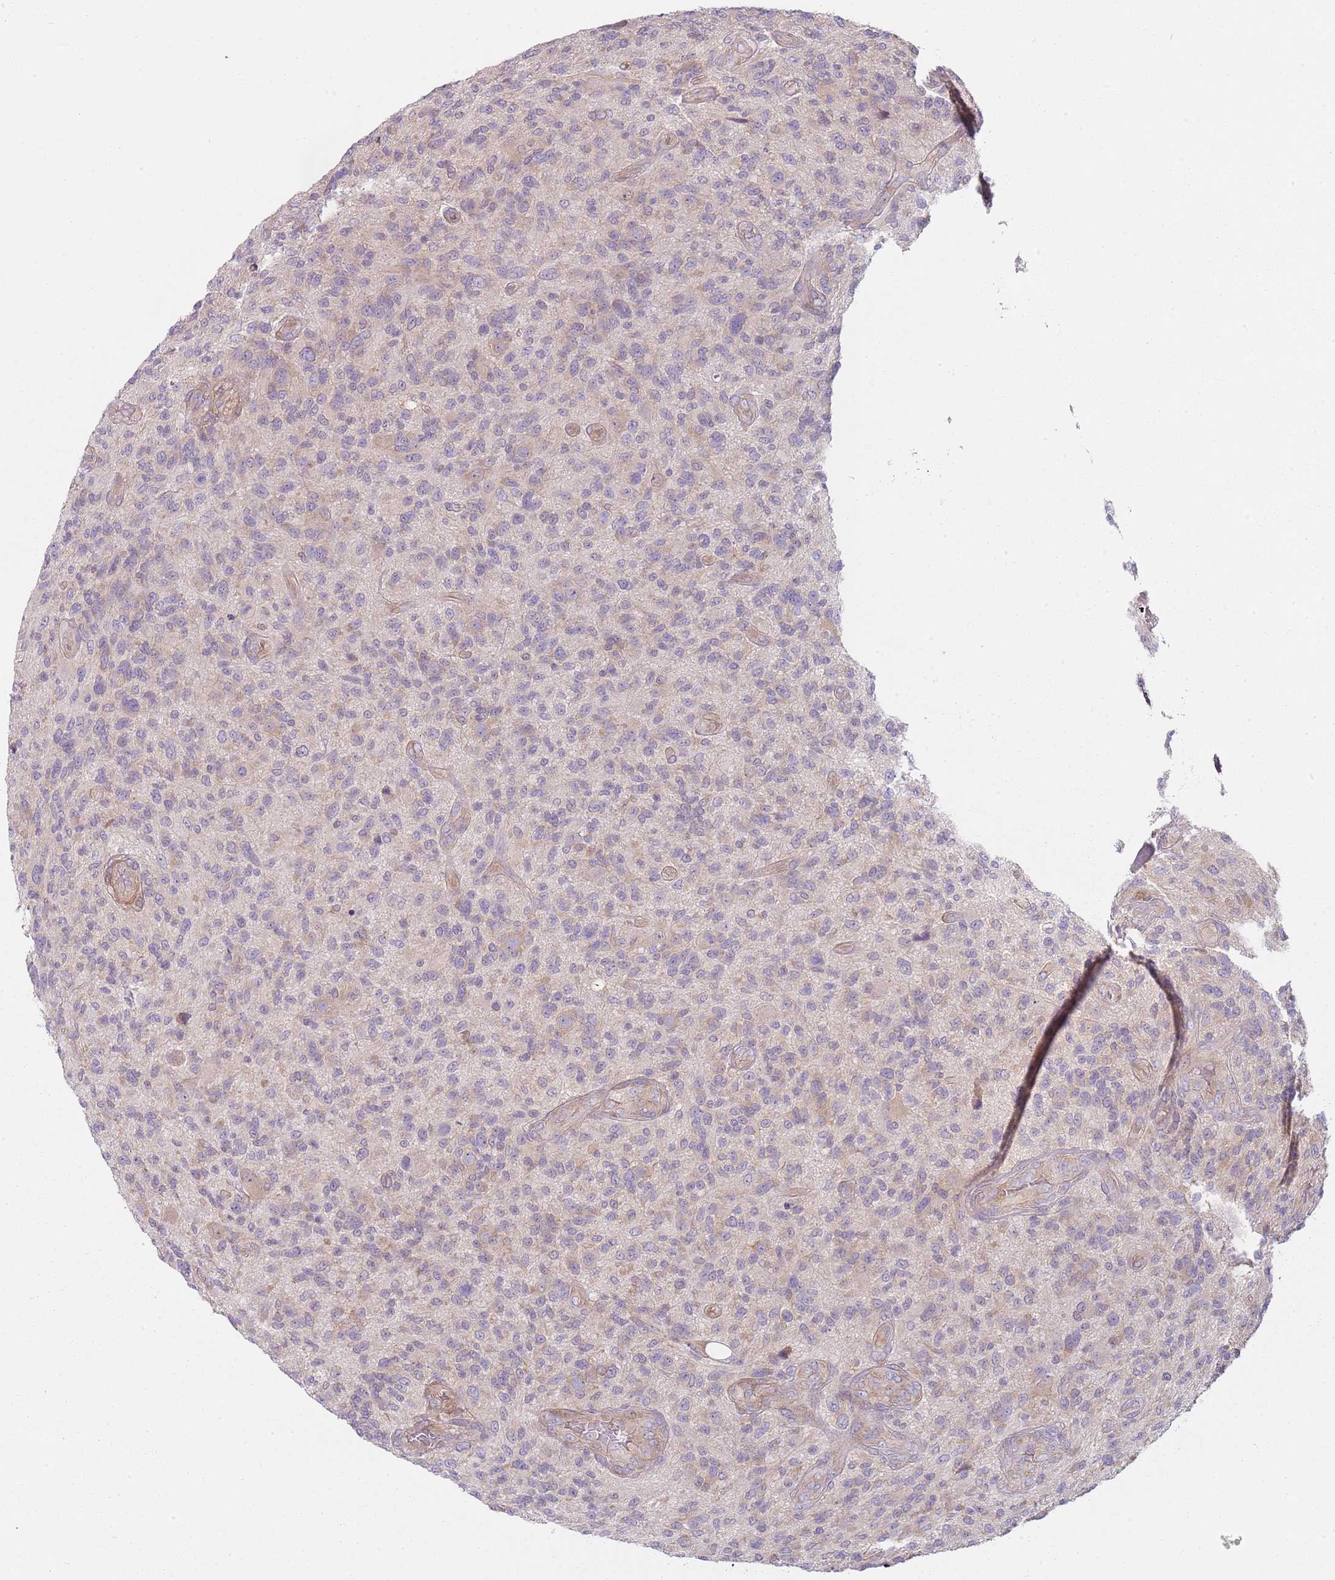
{"staining": {"intensity": "negative", "quantity": "none", "location": "none"}, "tissue": "glioma", "cell_type": "Tumor cells", "image_type": "cancer", "snomed": [{"axis": "morphology", "description": "Glioma, malignant, High grade"}, {"axis": "topography", "description": "Brain"}], "caption": "High power microscopy histopathology image of an IHC photomicrograph of malignant glioma (high-grade), revealing no significant positivity in tumor cells.", "gene": "SLC26A6", "patient": {"sex": "male", "age": 47}}